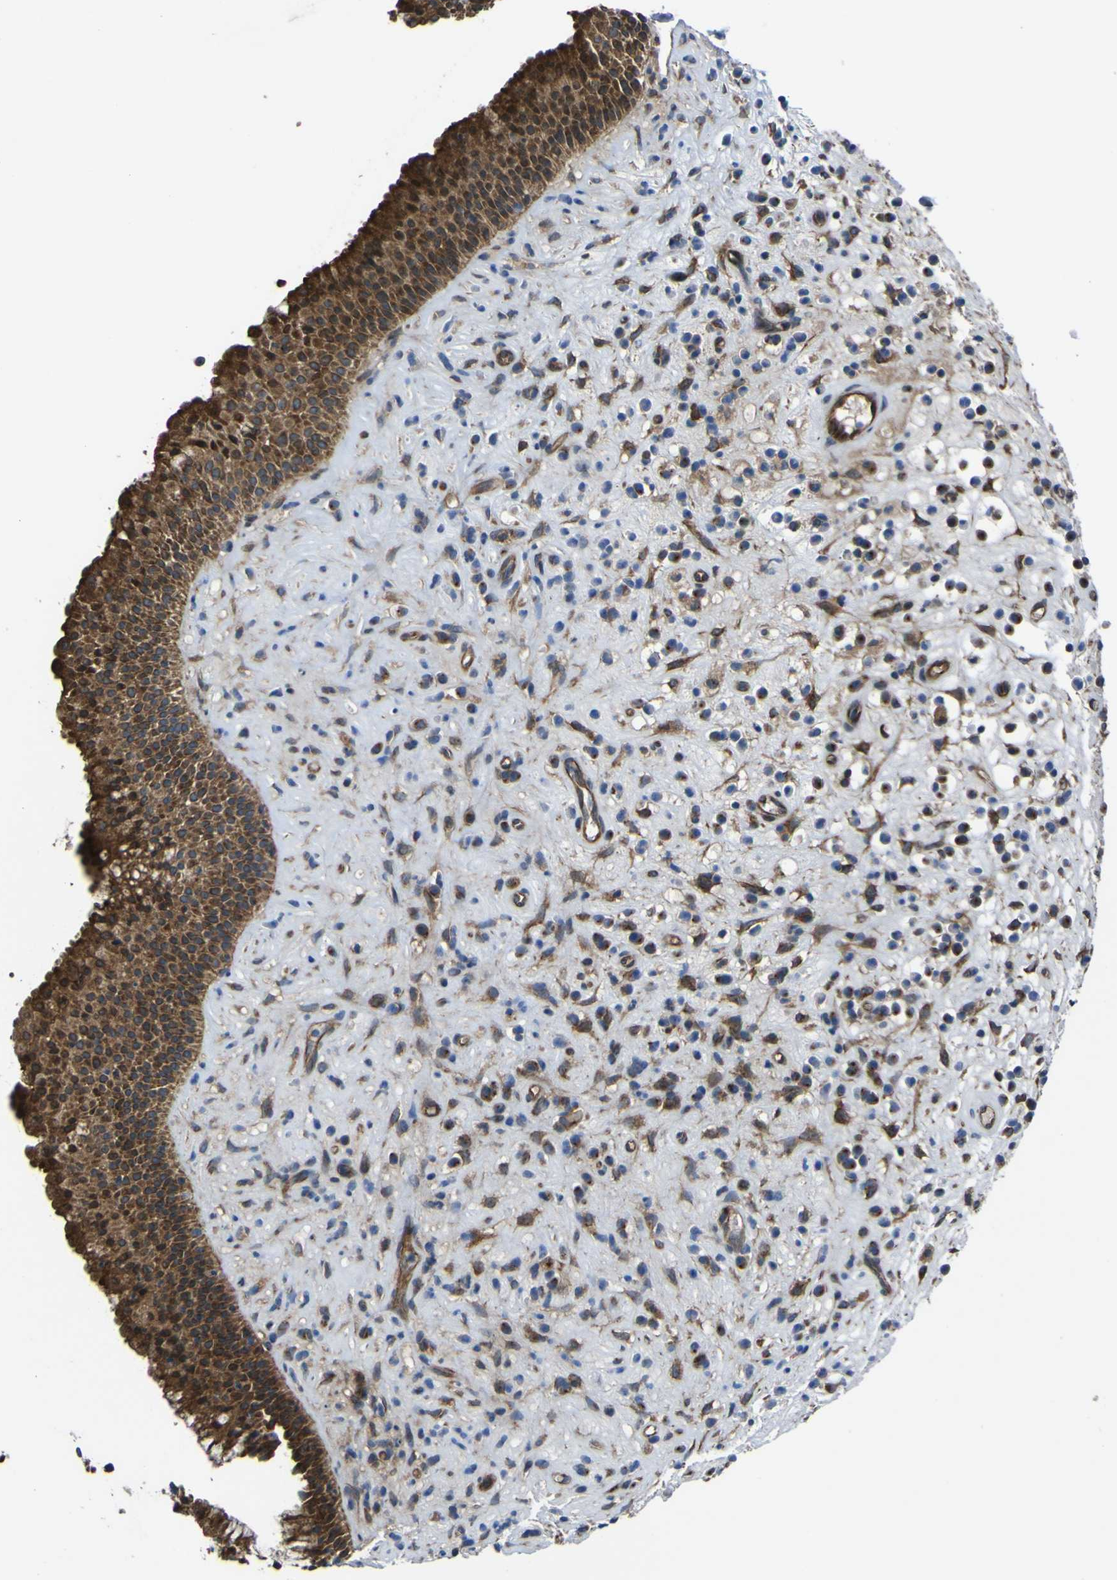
{"staining": {"intensity": "strong", "quantity": ">75%", "location": "cytoplasmic/membranous"}, "tissue": "nasopharynx", "cell_type": "Respiratory epithelial cells", "image_type": "normal", "snomed": [{"axis": "morphology", "description": "Normal tissue, NOS"}, {"axis": "topography", "description": "Nasopharynx"}], "caption": "DAB (3,3'-diaminobenzidine) immunohistochemical staining of benign human nasopharynx demonstrates strong cytoplasmic/membranous protein staining in approximately >75% of respiratory epithelial cells.", "gene": "FBXO30", "patient": {"sex": "female", "age": 51}}